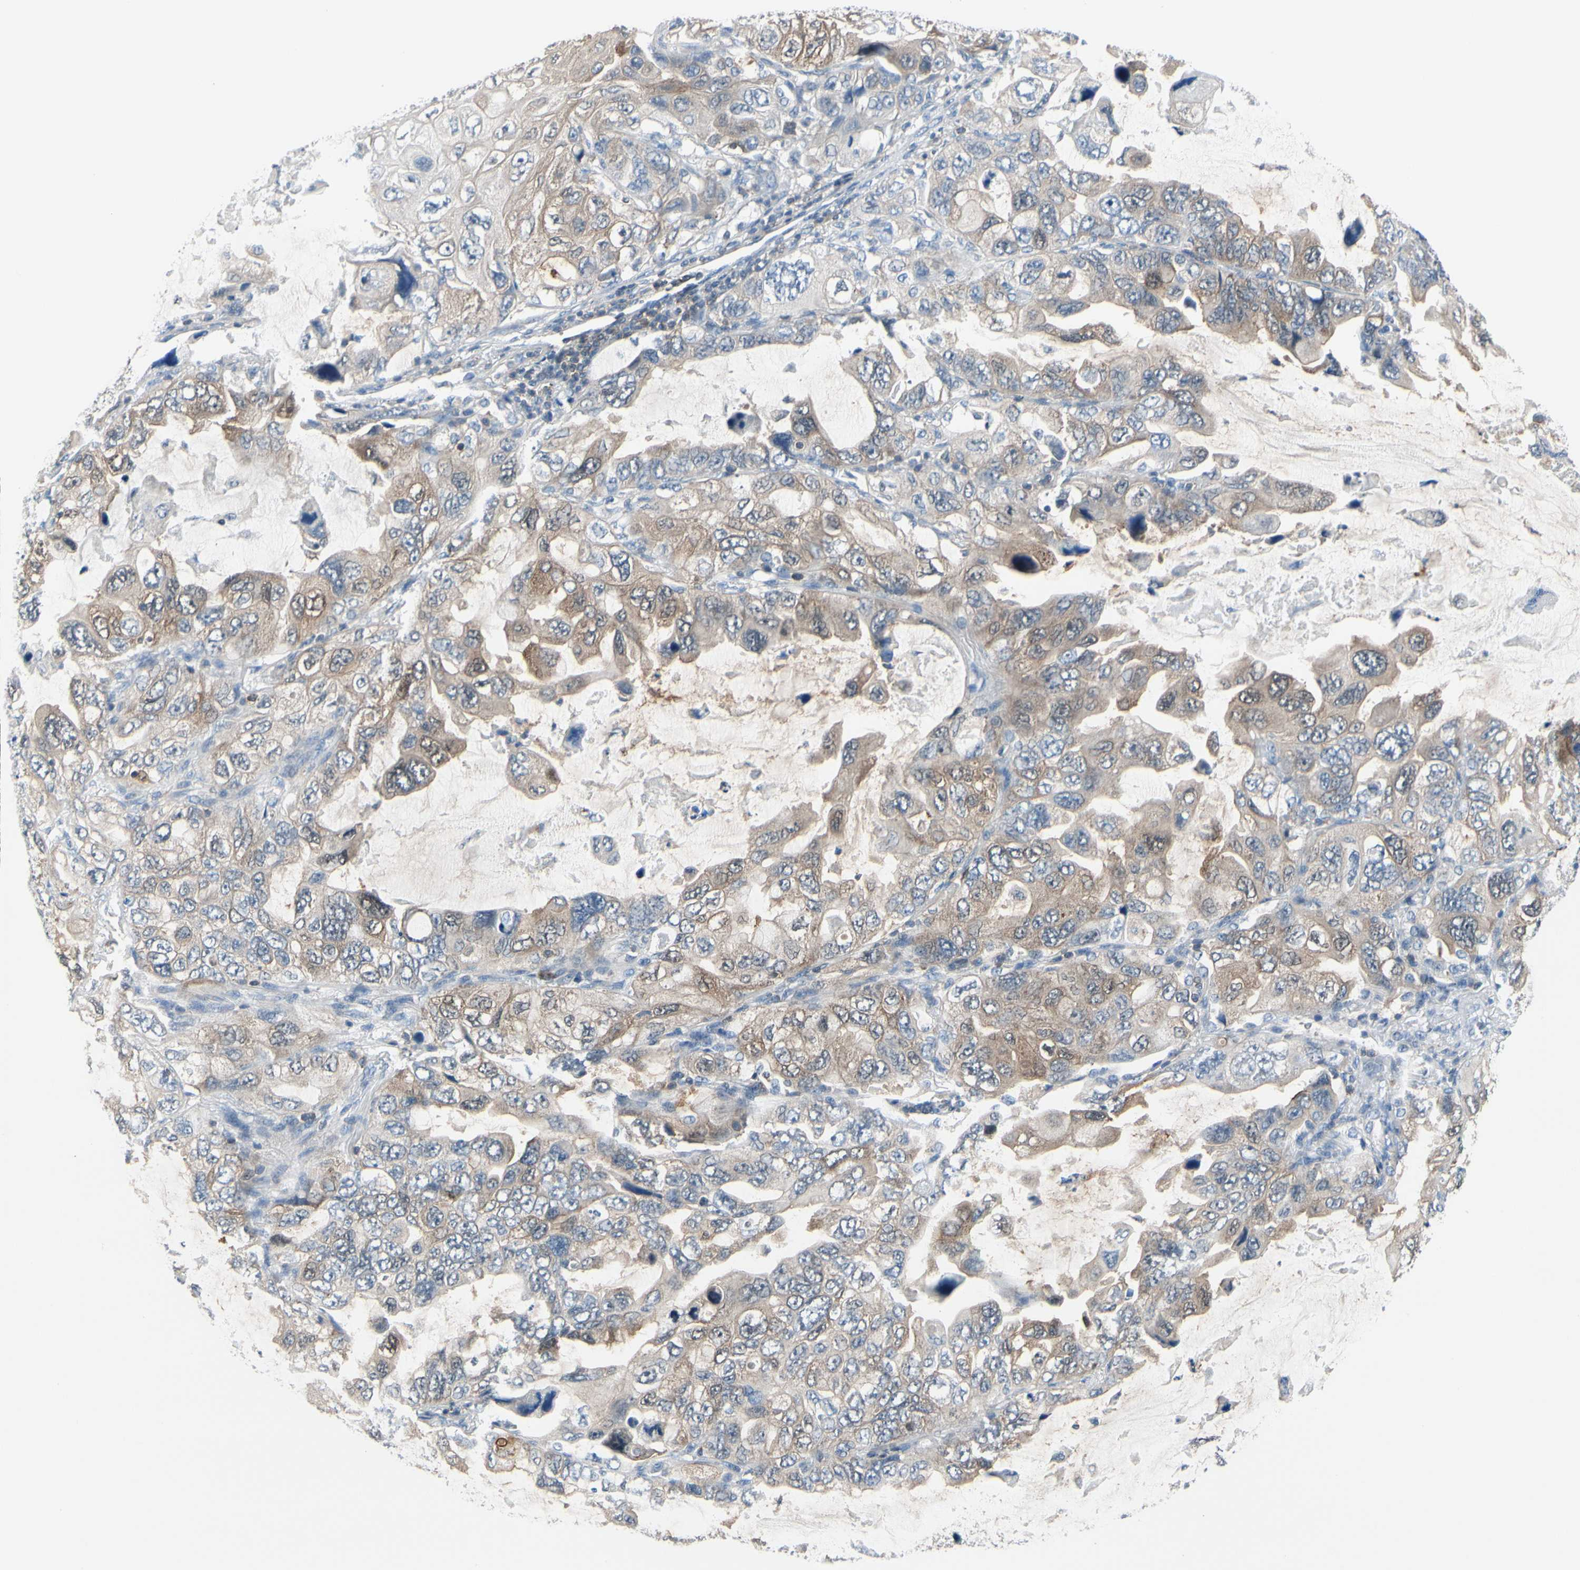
{"staining": {"intensity": "moderate", "quantity": "25%-75%", "location": "cytoplasmic/membranous"}, "tissue": "lung cancer", "cell_type": "Tumor cells", "image_type": "cancer", "snomed": [{"axis": "morphology", "description": "Squamous cell carcinoma, NOS"}, {"axis": "topography", "description": "Lung"}], "caption": "Squamous cell carcinoma (lung) stained for a protein demonstrates moderate cytoplasmic/membranous positivity in tumor cells.", "gene": "SLC9A3R1", "patient": {"sex": "female", "age": 73}}